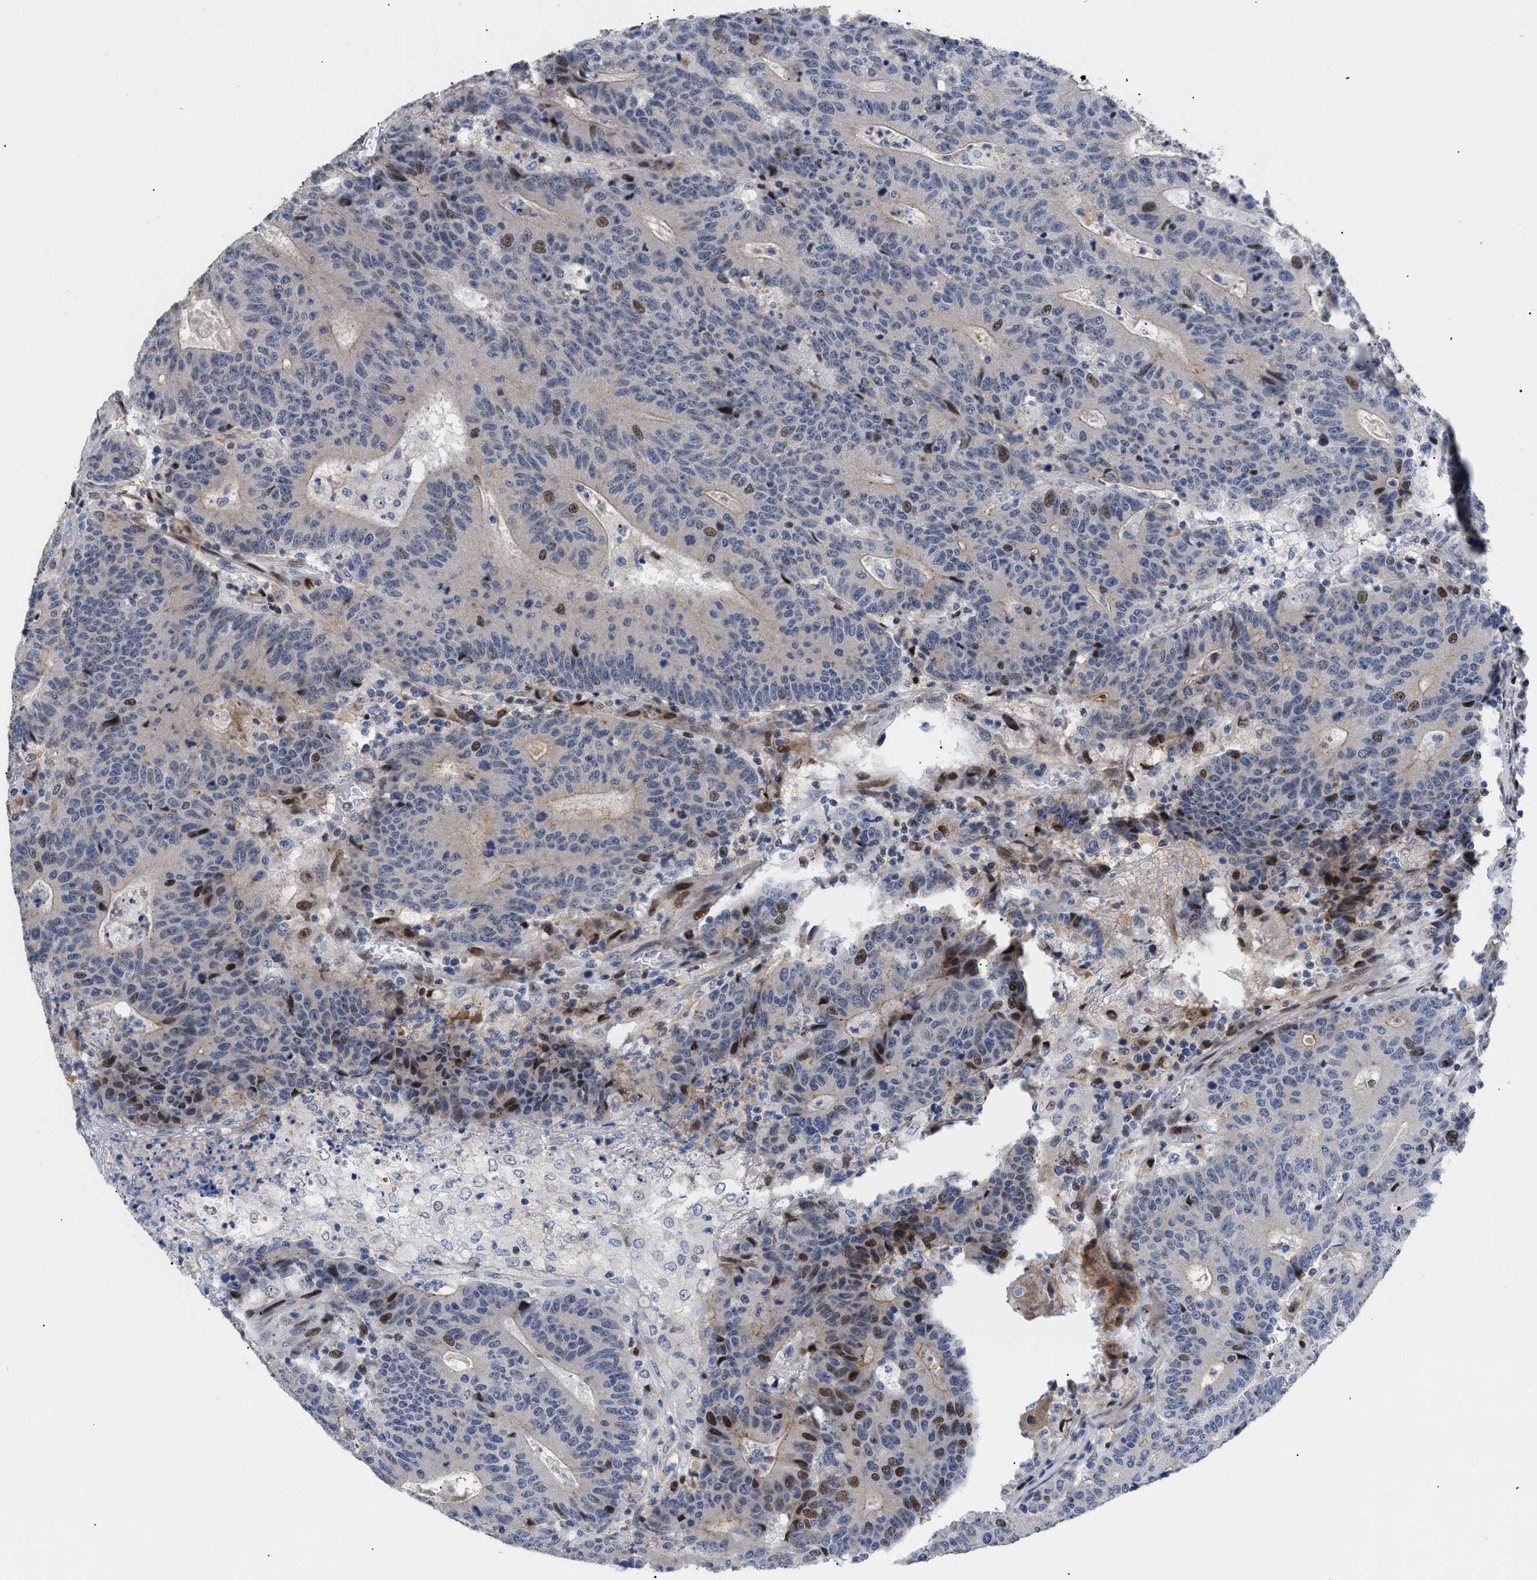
{"staining": {"intensity": "weak", "quantity": "<25%", "location": "nuclear"}, "tissue": "colorectal cancer", "cell_type": "Tumor cells", "image_type": "cancer", "snomed": [{"axis": "morphology", "description": "Normal tissue, NOS"}, {"axis": "morphology", "description": "Adenocarcinoma, NOS"}, {"axis": "topography", "description": "Colon"}], "caption": "Tumor cells show no significant protein positivity in colorectal adenocarcinoma.", "gene": "SFXN5", "patient": {"sex": "female", "age": 75}}